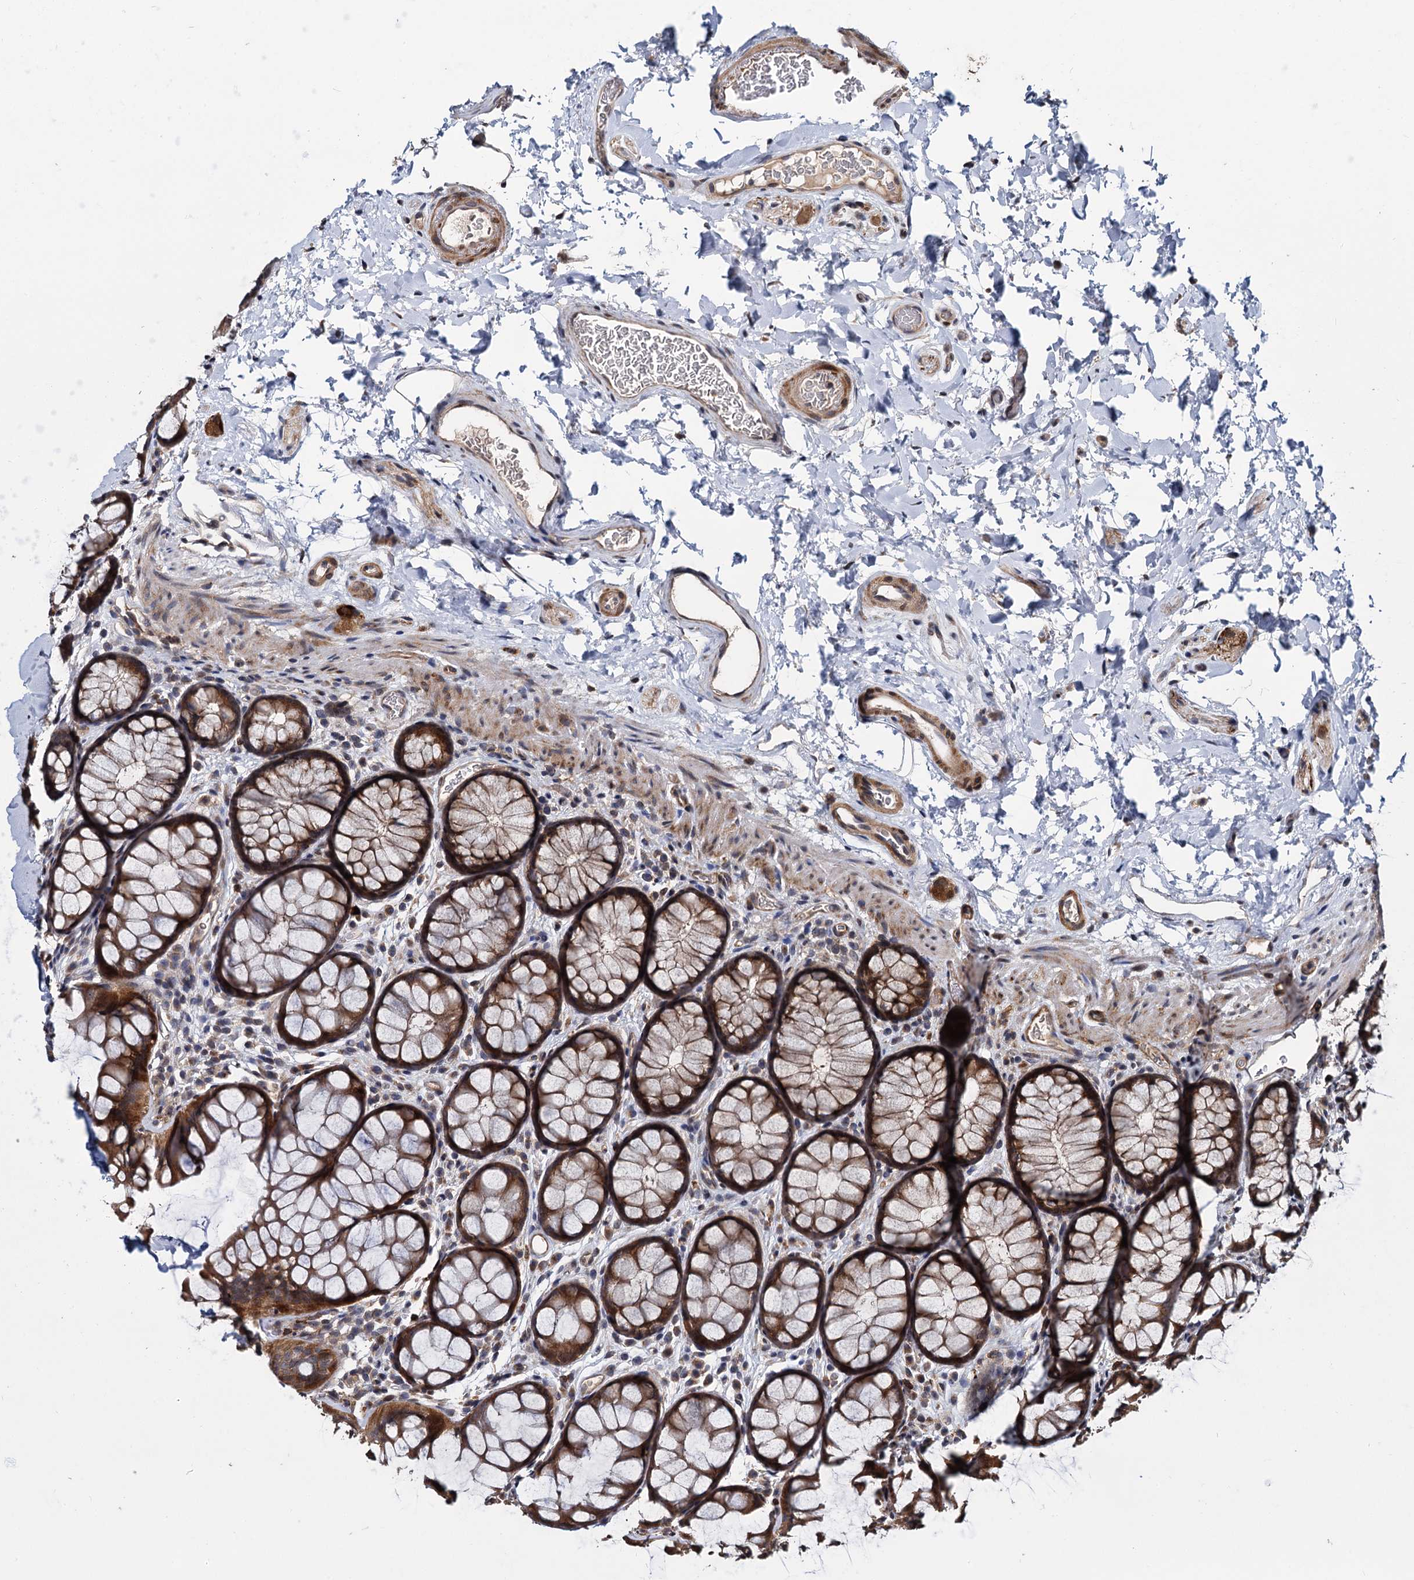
{"staining": {"intensity": "moderate", "quantity": ">75%", "location": "cytoplasmic/membranous"}, "tissue": "colon", "cell_type": "Endothelial cells", "image_type": "normal", "snomed": [{"axis": "morphology", "description": "Normal tissue, NOS"}, {"axis": "topography", "description": "Colon"}], "caption": "Immunohistochemistry (DAB (3,3'-diaminobenzidine)) staining of unremarkable human colon demonstrates moderate cytoplasmic/membranous protein expression in approximately >75% of endothelial cells.", "gene": "ARHGAP42", "patient": {"sex": "female", "age": 82}}